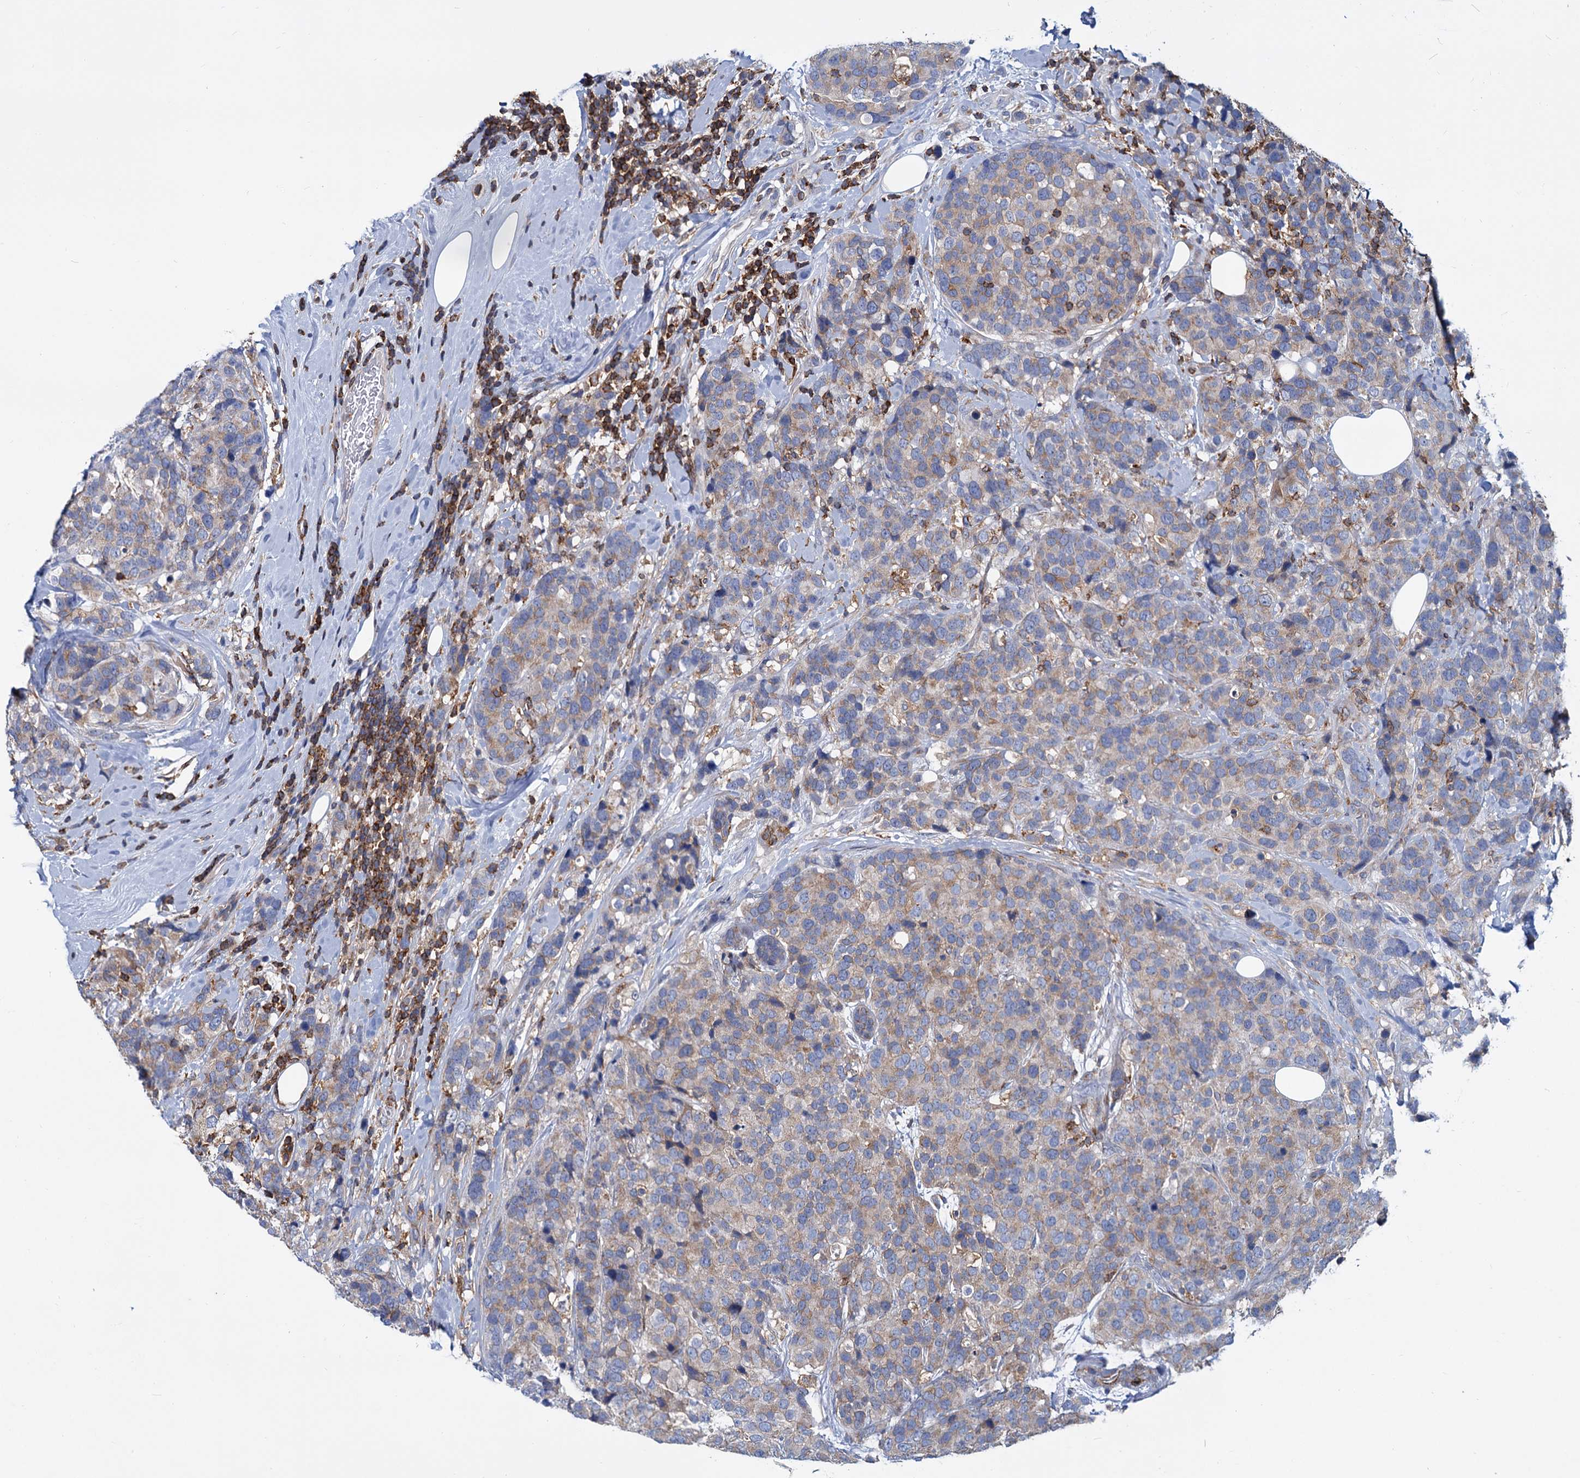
{"staining": {"intensity": "weak", "quantity": "25%-75%", "location": "cytoplasmic/membranous"}, "tissue": "breast cancer", "cell_type": "Tumor cells", "image_type": "cancer", "snomed": [{"axis": "morphology", "description": "Lobular carcinoma"}, {"axis": "topography", "description": "Breast"}], "caption": "Immunohistochemistry (IHC) histopathology image of neoplastic tissue: lobular carcinoma (breast) stained using immunohistochemistry exhibits low levels of weak protein expression localized specifically in the cytoplasmic/membranous of tumor cells, appearing as a cytoplasmic/membranous brown color.", "gene": "LRCH4", "patient": {"sex": "female", "age": 59}}